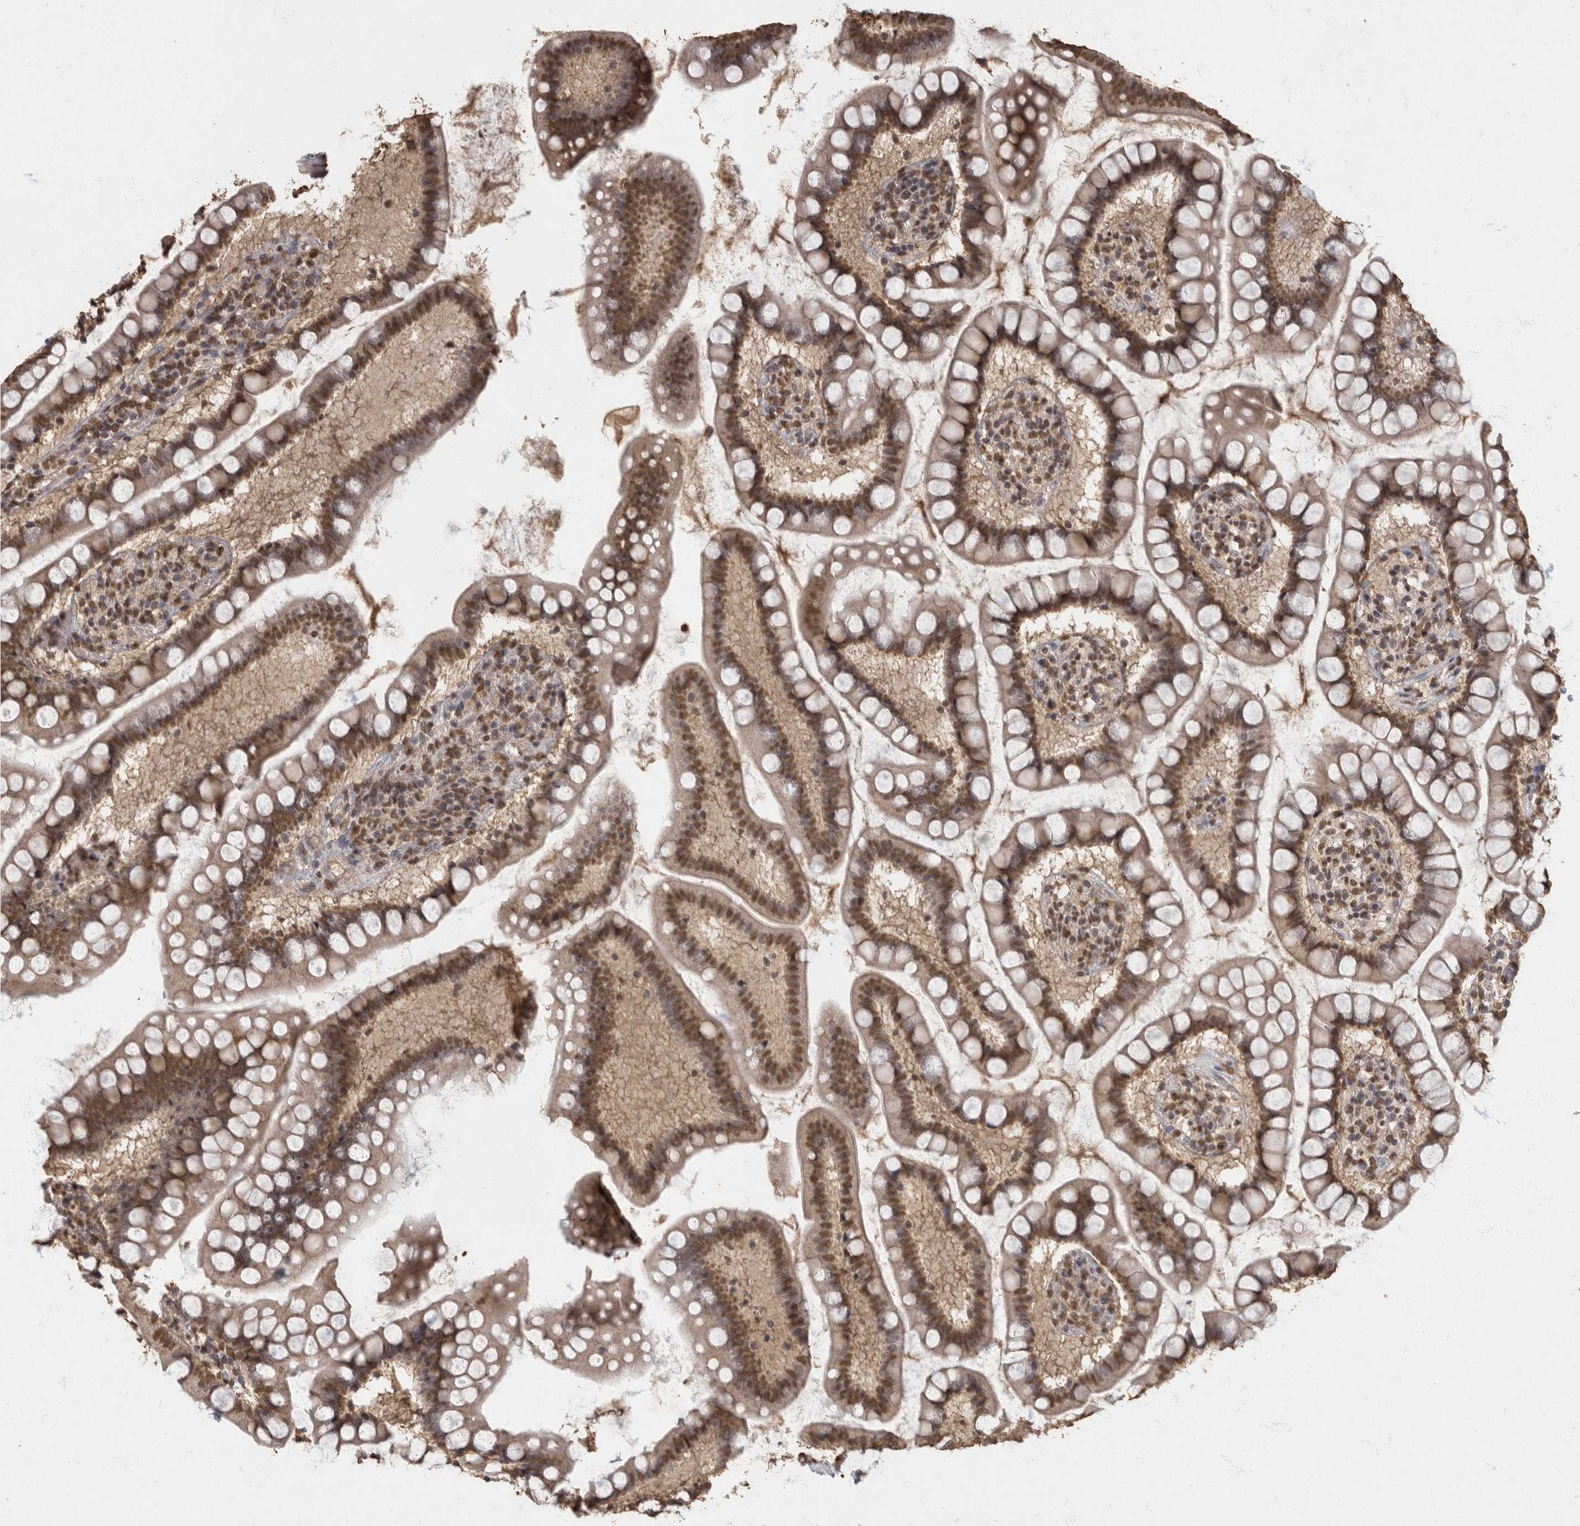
{"staining": {"intensity": "moderate", "quantity": ">75%", "location": "cytoplasmic/membranous,nuclear"}, "tissue": "small intestine", "cell_type": "Glandular cells", "image_type": "normal", "snomed": [{"axis": "morphology", "description": "Normal tissue, NOS"}, {"axis": "topography", "description": "Small intestine"}], "caption": "Human small intestine stained for a protein (brown) displays moderate cytoplasmic/membranous,nuclear positive positivity in approximately >75% of glandular cells.", "gene": "NBL1", "patient": {"sex": "female", "age": 84}}